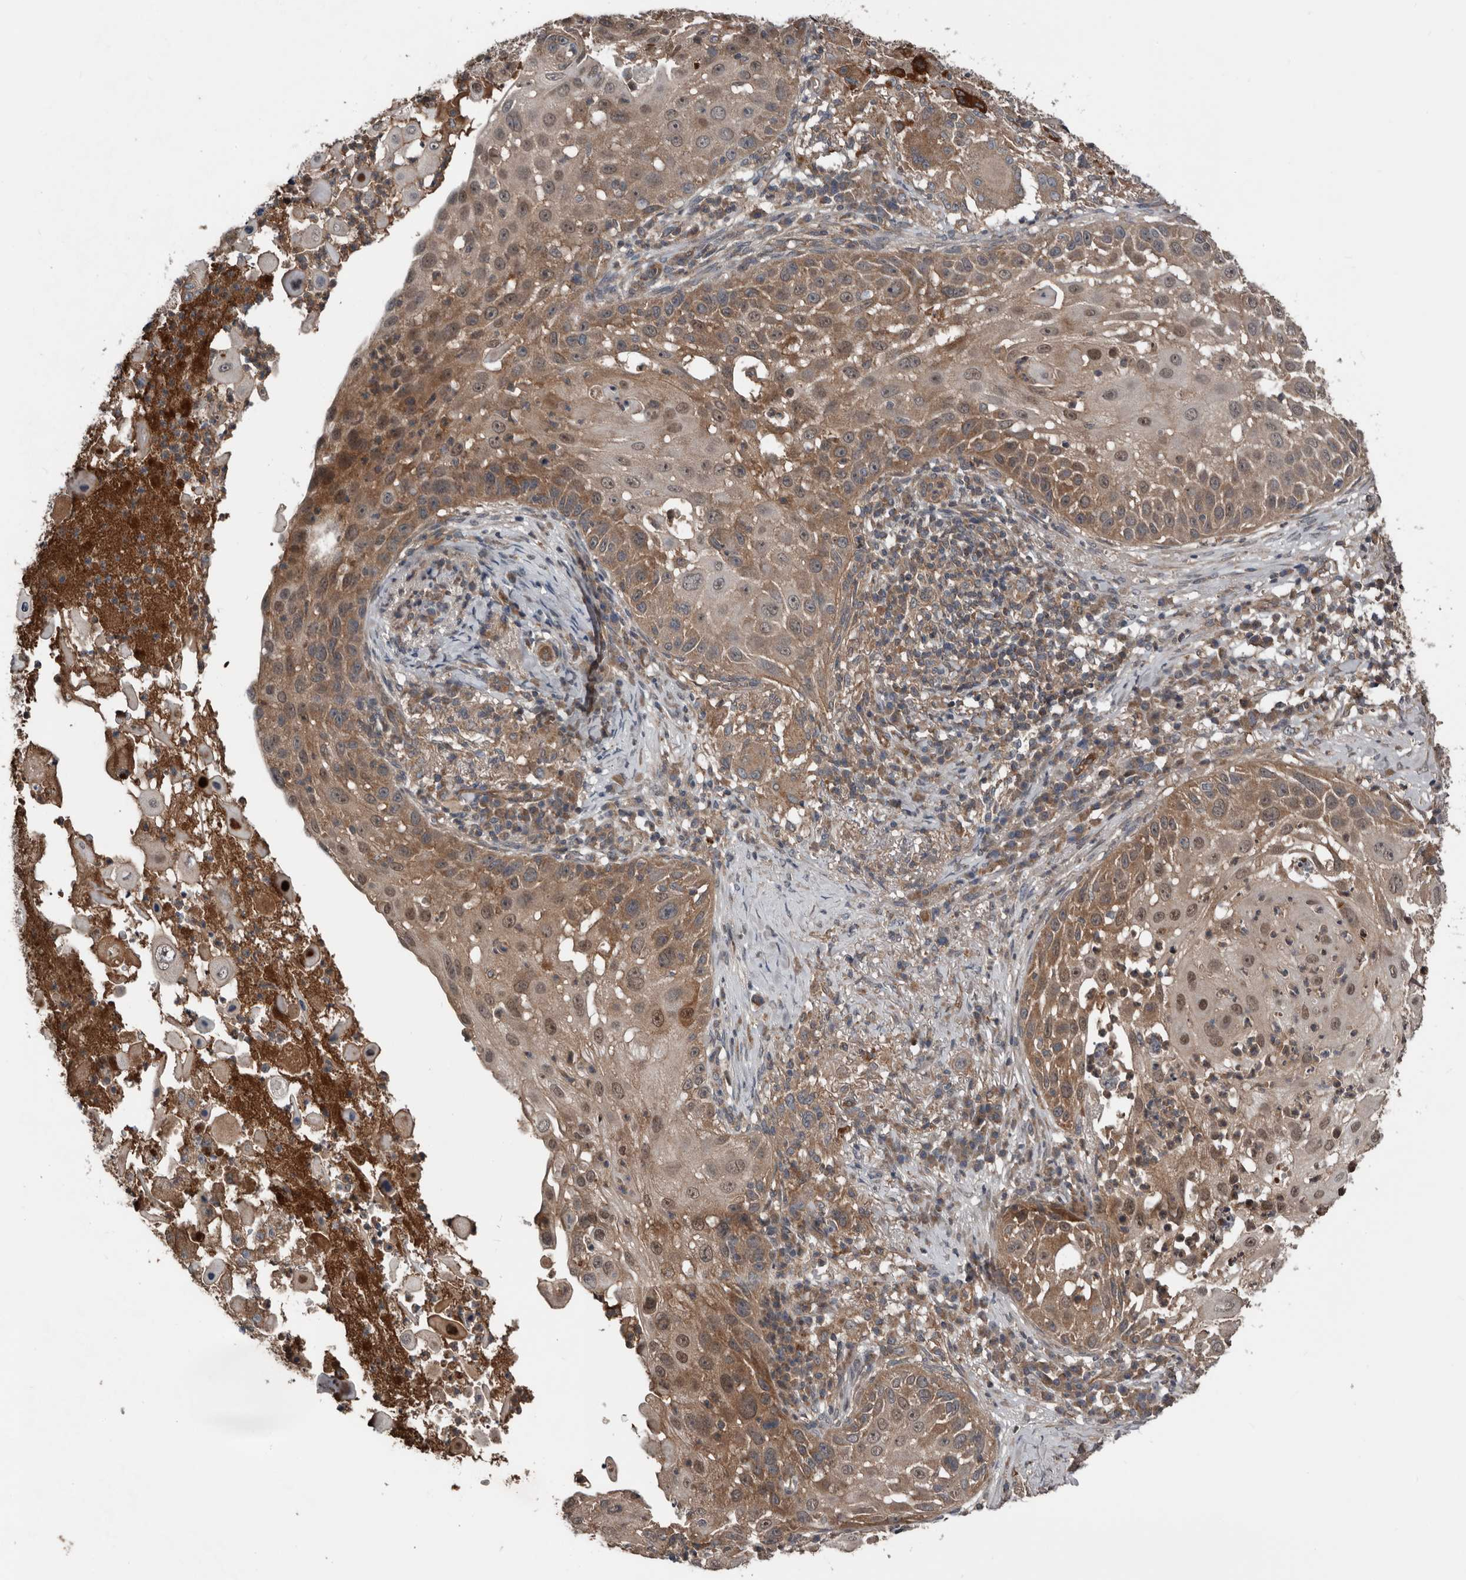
{"staining": {"intensity": "moderate", "quantity": ">75%", "location": "cytoplasmic/membranous,nuclear"}, "tissue": "skin cancer", "cell_type": "Tumor cells", "image_type": "cancer", "snomed": [{"axis": "morphology", "description": "Squamous cell carcinoma, NOS"}, {"axis": "topography", "description": "Skin"}], "caption": "IHC image of neoplastic tissue: human skin squamous cell carcinoma stained using immunohistochemistry (IHC) reveals medium levels of moderate protein expression localized specifically in the cytoplasmic/membranous and nuclear of tumor cells, appearing as a cytoplasmic/membranous and nuclear brown color.", "gene": "DNAJB4", "patient": {"sex": "female", "age": 44}}